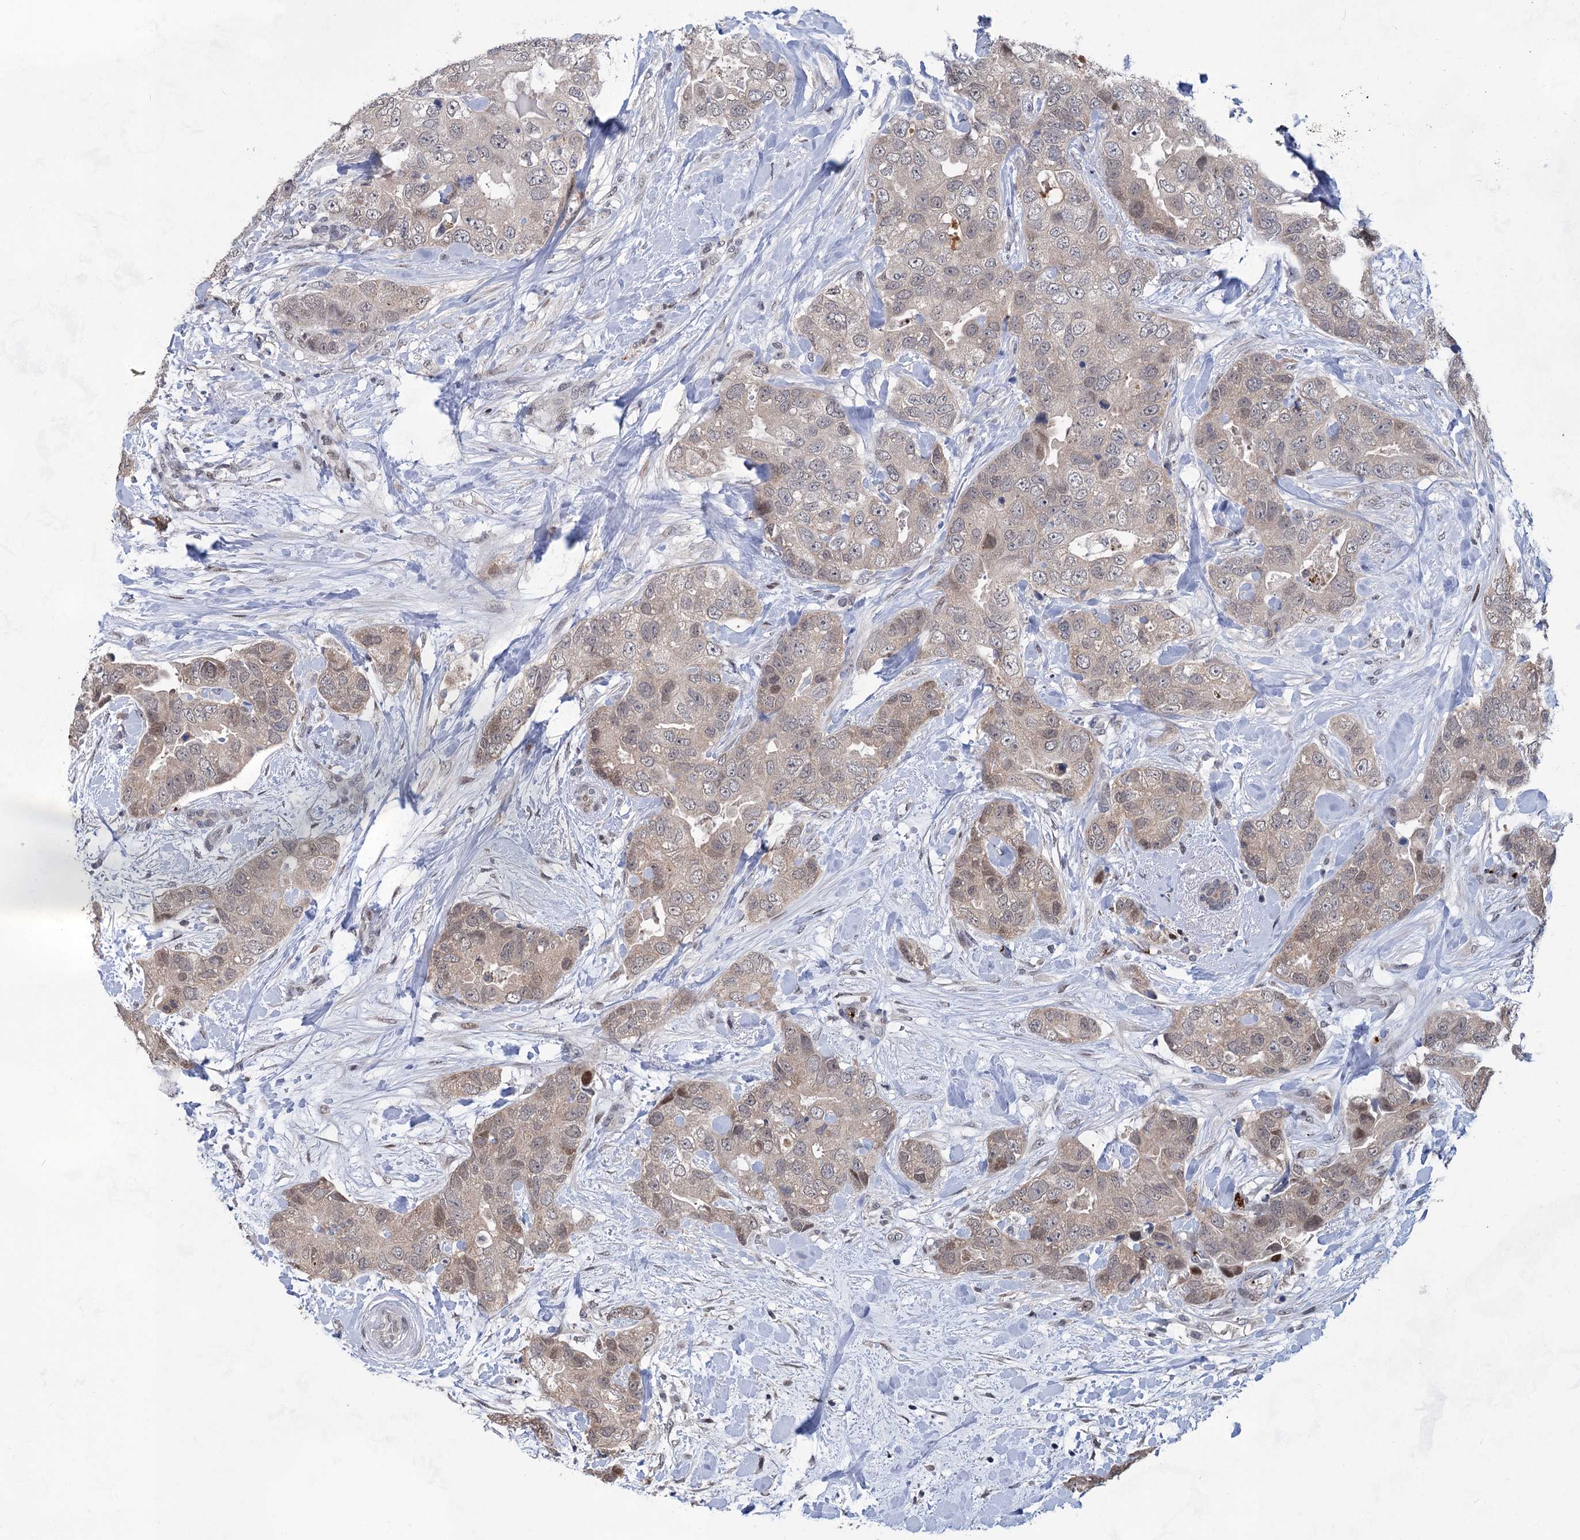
{"staining": {"intensity": "weak", "quantity": "<25%", "location": "nuclear"}, "tissue": "breast cancer", "cell_type": "Tumor cells", "image_type": "cancer", "snomed": [{"axis": "morphology", "description": "Duct carcinoma"}, {"axis": "topography", "description": "Breast"}], "caption": "This is an immunohistochemistry photomicrograph of human breast cancer. There is no staining in tumor cells.", "gene": "MON2", "patient": {"sex": "female", "age": 62}}